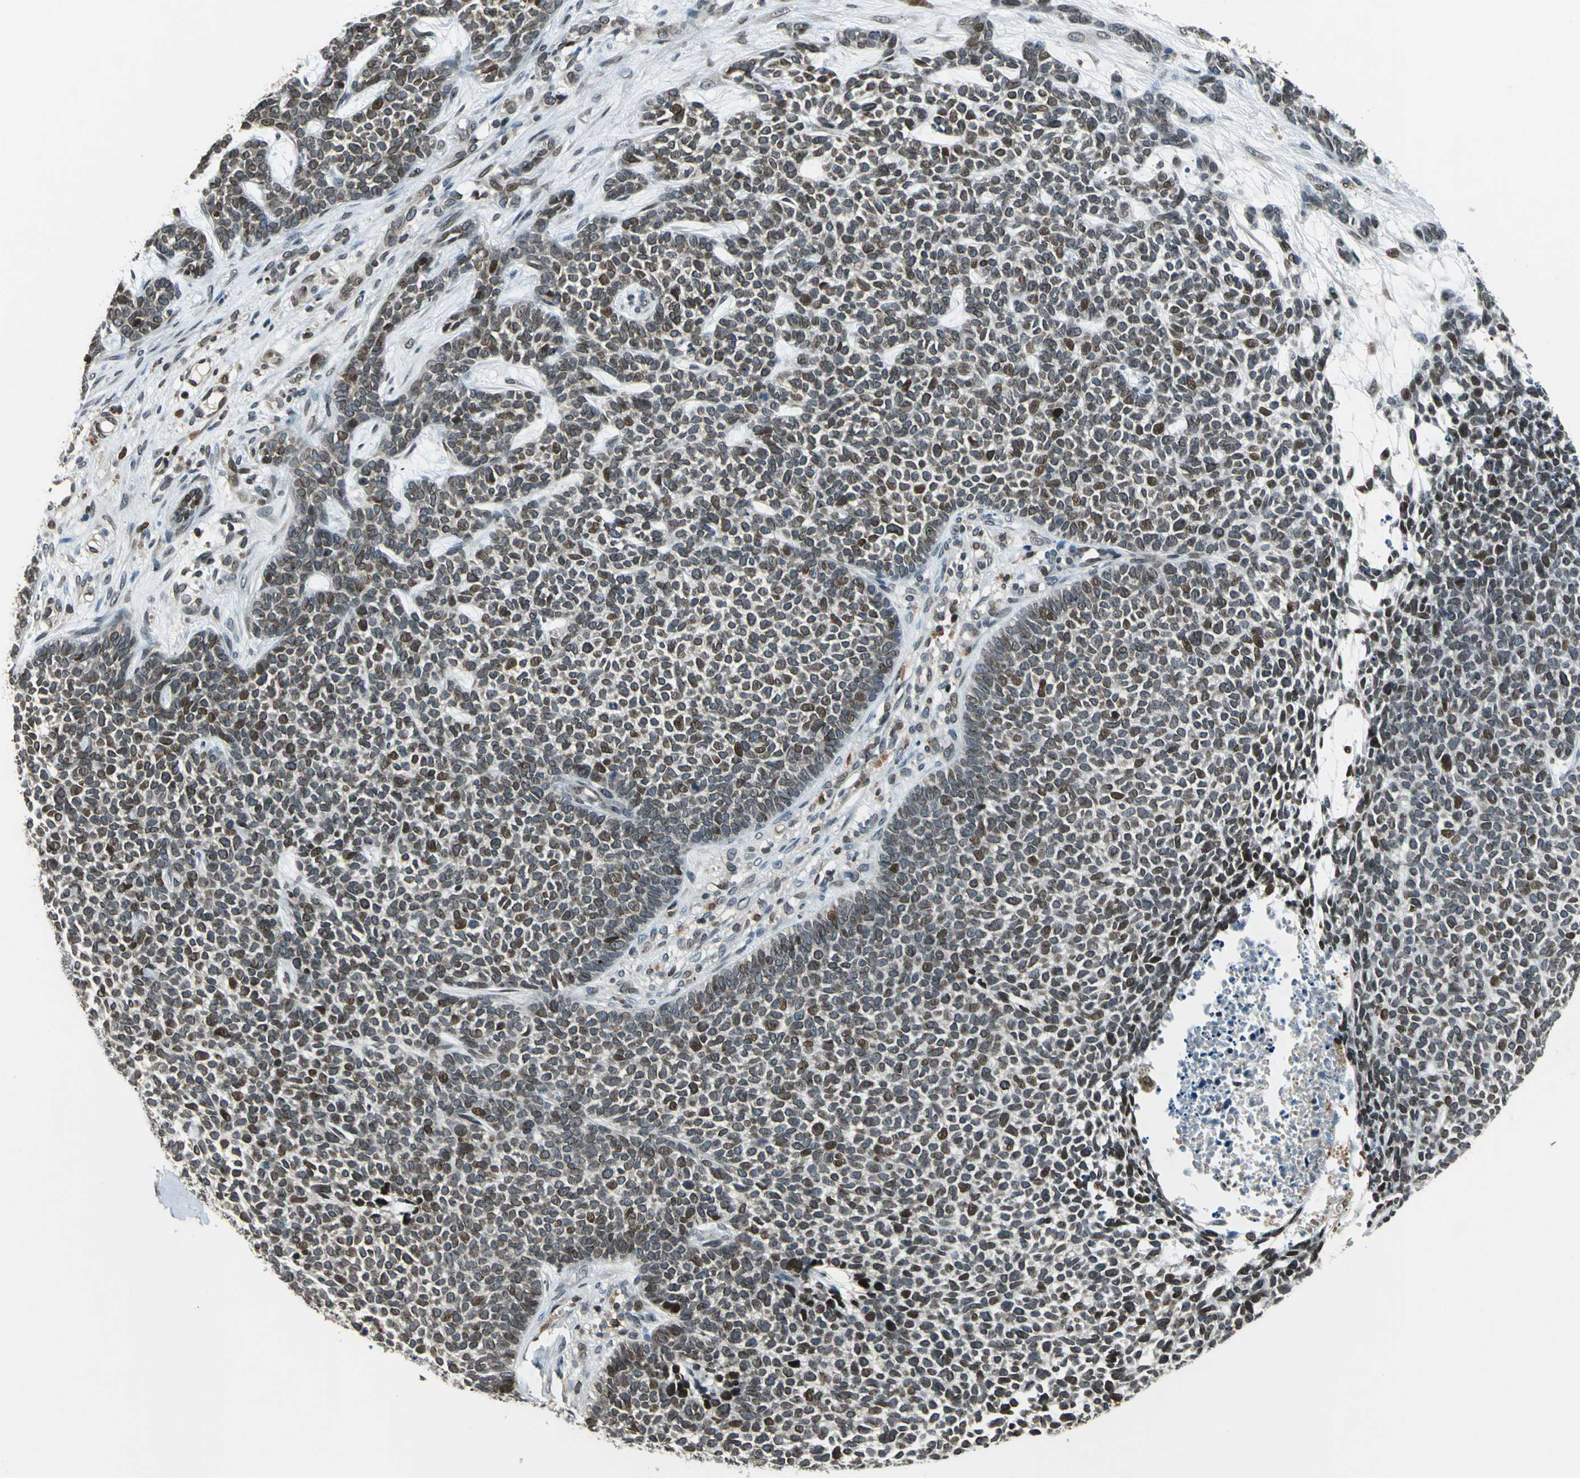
{"staining": {"intensity": "strong", "quantity": "25%-75%", "location": "cytoplasmic/membranous,nuclear"}, "tissue": "skin cancer", "cell_type": "Tumor cells", "image_type": "cancer", "snomed": [{"axis": "morphology", "description": "Basal cell carcinoma"}, {"axis": "topography", "description": "Skin"}], "caption": "High-magnification brightfield microscopy of skin cancer (basal cell carcinoma) stained with DAB (brown) and counterstained with hematoxylin (blue). tumor cells exhibit strong cytoplasmic/membranous and nuclear staining is present in approximately25%-75% of cells.", "gene": "BRIP1", "patient": {"sex": "female", "age": 84}}